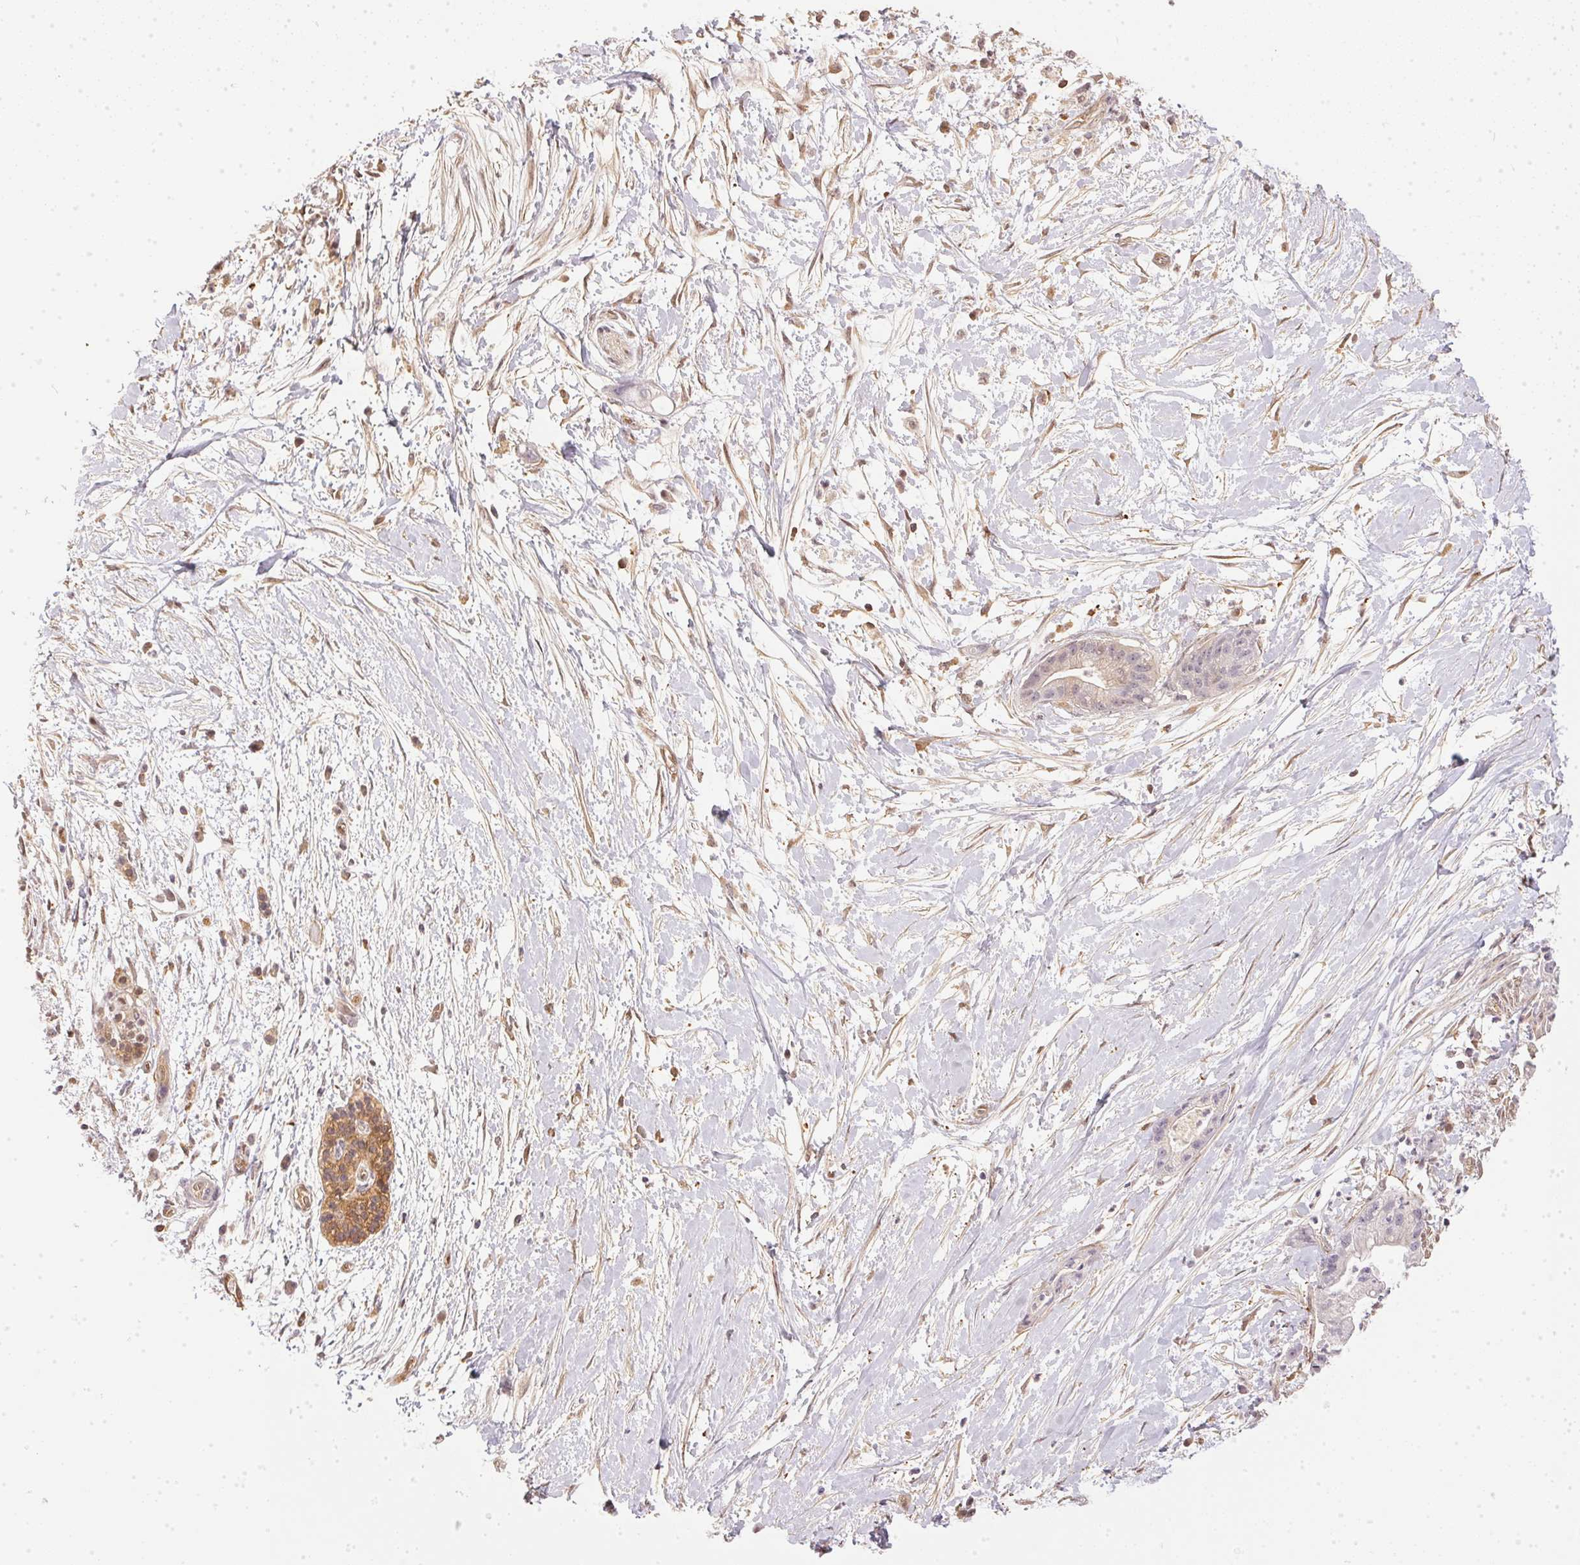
{"staining": {"intensity": "negative", "quantity": "none", "location": "none"}, "tissue": "pancreatic cancer", "cell_type": "Tumor cells", "image_type": "cancer", "snomed": [{"axis": "morphology", "description": "Normal tissue, NOS"}, {"axis": "morphology", "description": "Adenocarcinoma, NOS"}, {"axis": "topography", "description": "Lymph node"}, {"axis": "topography", "description": "Pancreas"}], "caption": "Tumor cells show no significant staining in adenocarcinoma (pancreatic).", "gene": "BLMH", "patient": {"sex": "female", "age": 58}}